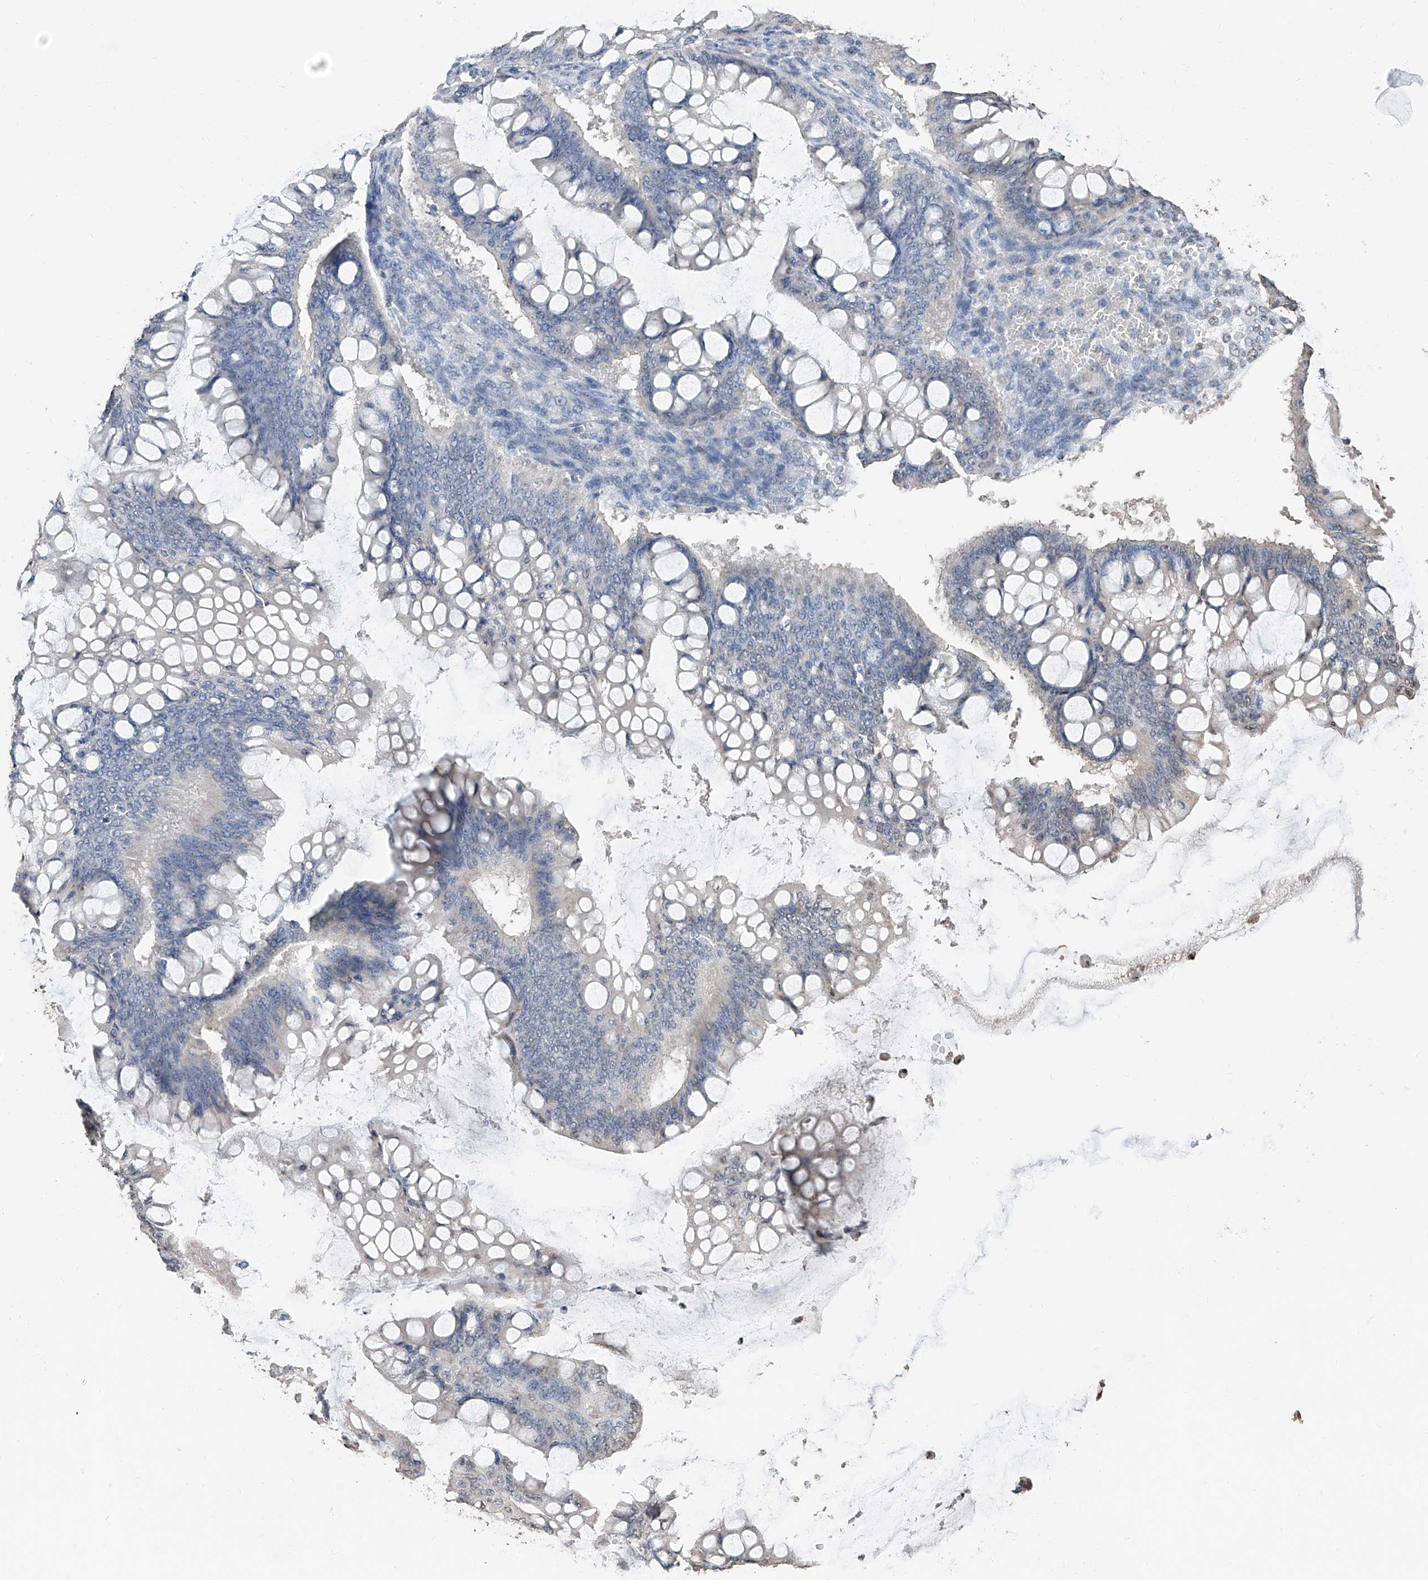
{"staining": {"intensity": "negative", "quantity": "none", "location": "none"}, "tissue": "ovarian cancer", "cell_type": "Tumor cells", "image_type": "cancer", "snomed": [{"axis": "morphology", "description": "Cystadenocarcinoma, mucinous, NOS"}, {"axis": "topography", "description": "Ovary"}], "caption": "High magnification brightfield microscopy of ovarian cancer (mucinous cystadenocarcinoma) stained with DAB (brown) and counterstained with hematoxylin (blue): tumor cells show no significant staining. The staining is performed using DAB brown chromogen with nuclei counter-stained in using hematoxylin.", "gene": "RP9", "patient": {"sex": "female", "age": 73}}